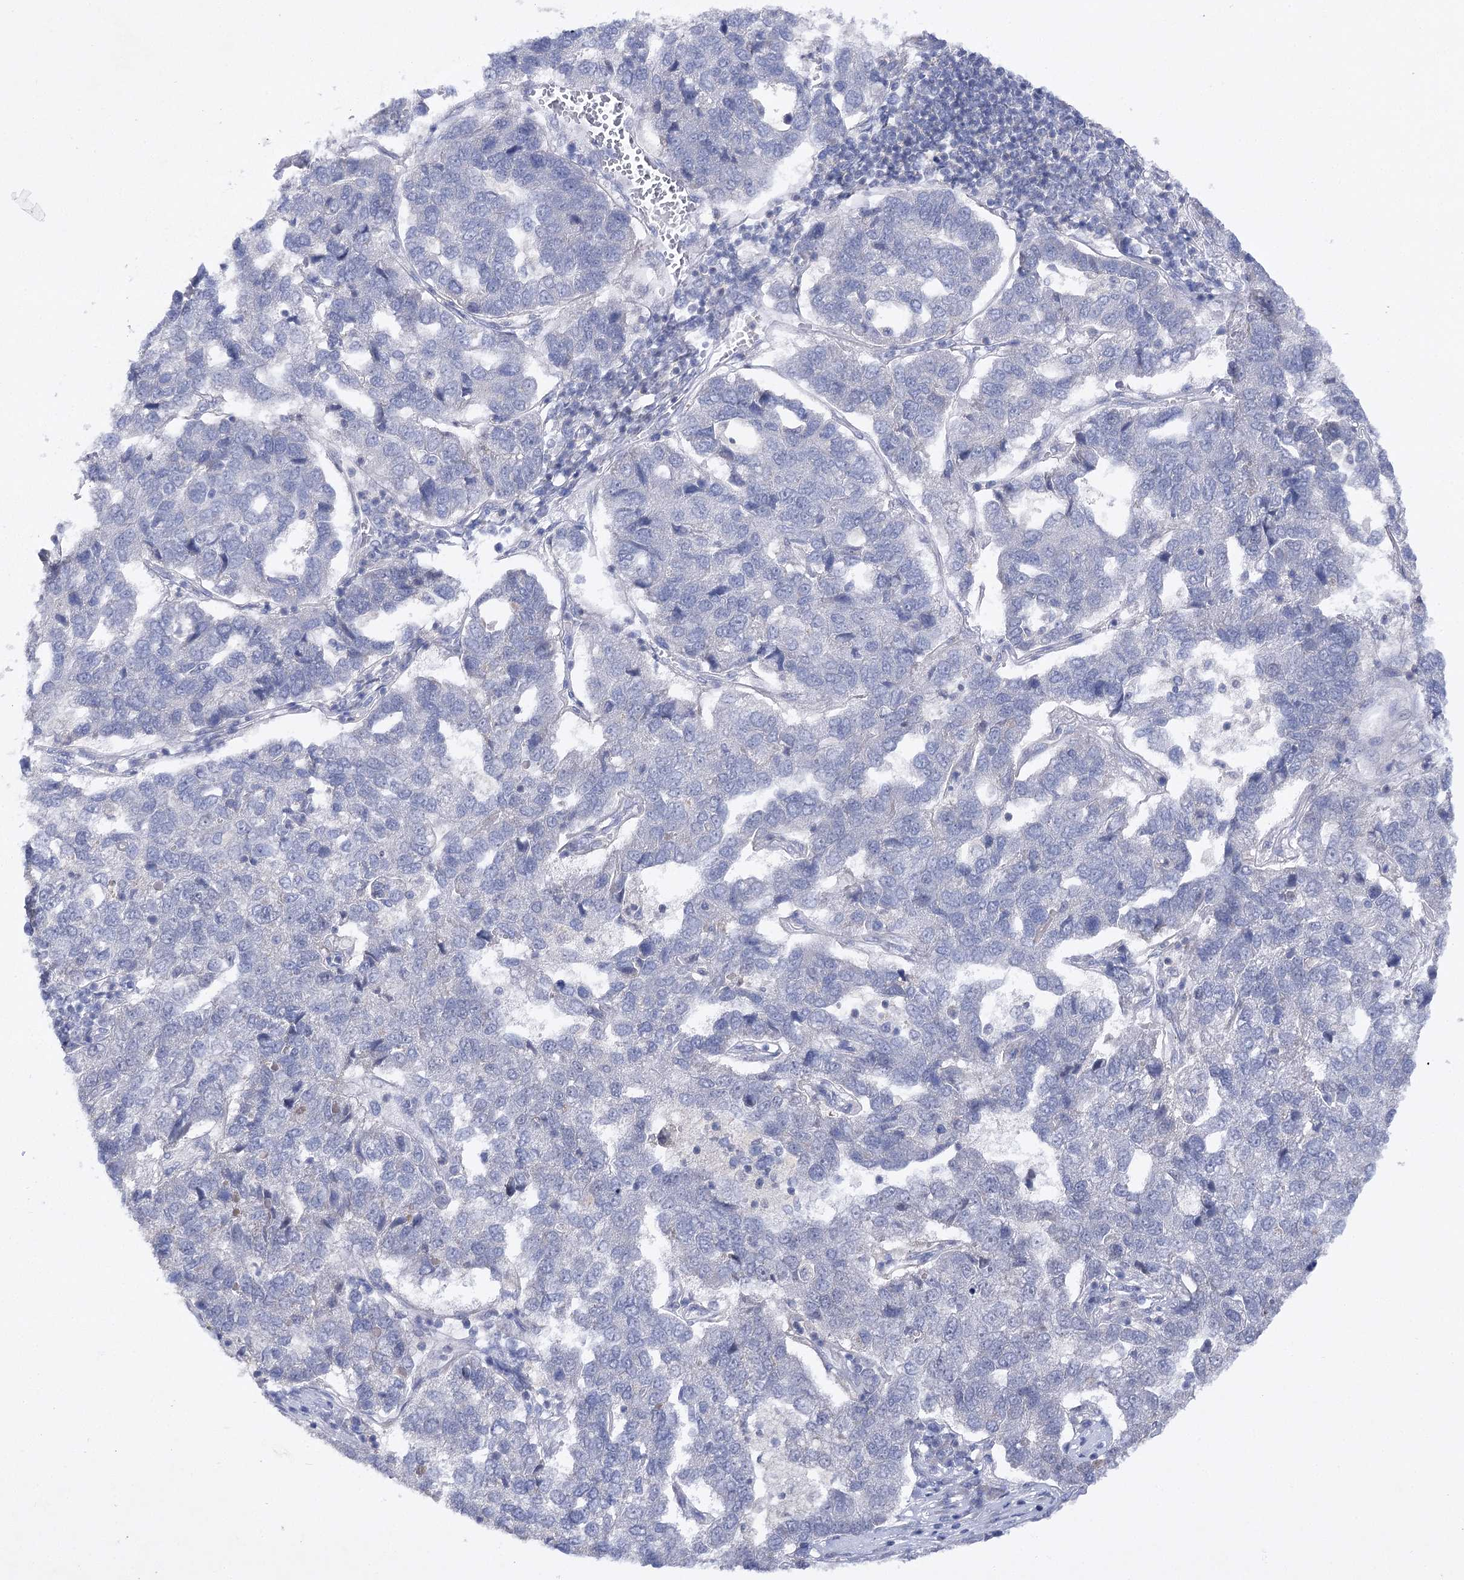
{"staining": {"intensity": "negative", "quantity": "none", "location": "none"}, "tissue": "pancreatic cancer", "cell_type": "Tumor cells", "image_type": "cancer", "snomed": [{"axis": "morphology", "description": "Adenocarcinoma, NOS"}, {"axis": "topography", "description": "Pancreas"}], "caption": "A photomicrograph of pancreatic adenocarcinoma stained for a protein demonstrates no brown staining in tumor cells.", "gene": "BCR", "patient": {"sex": "female", "age": 61}}